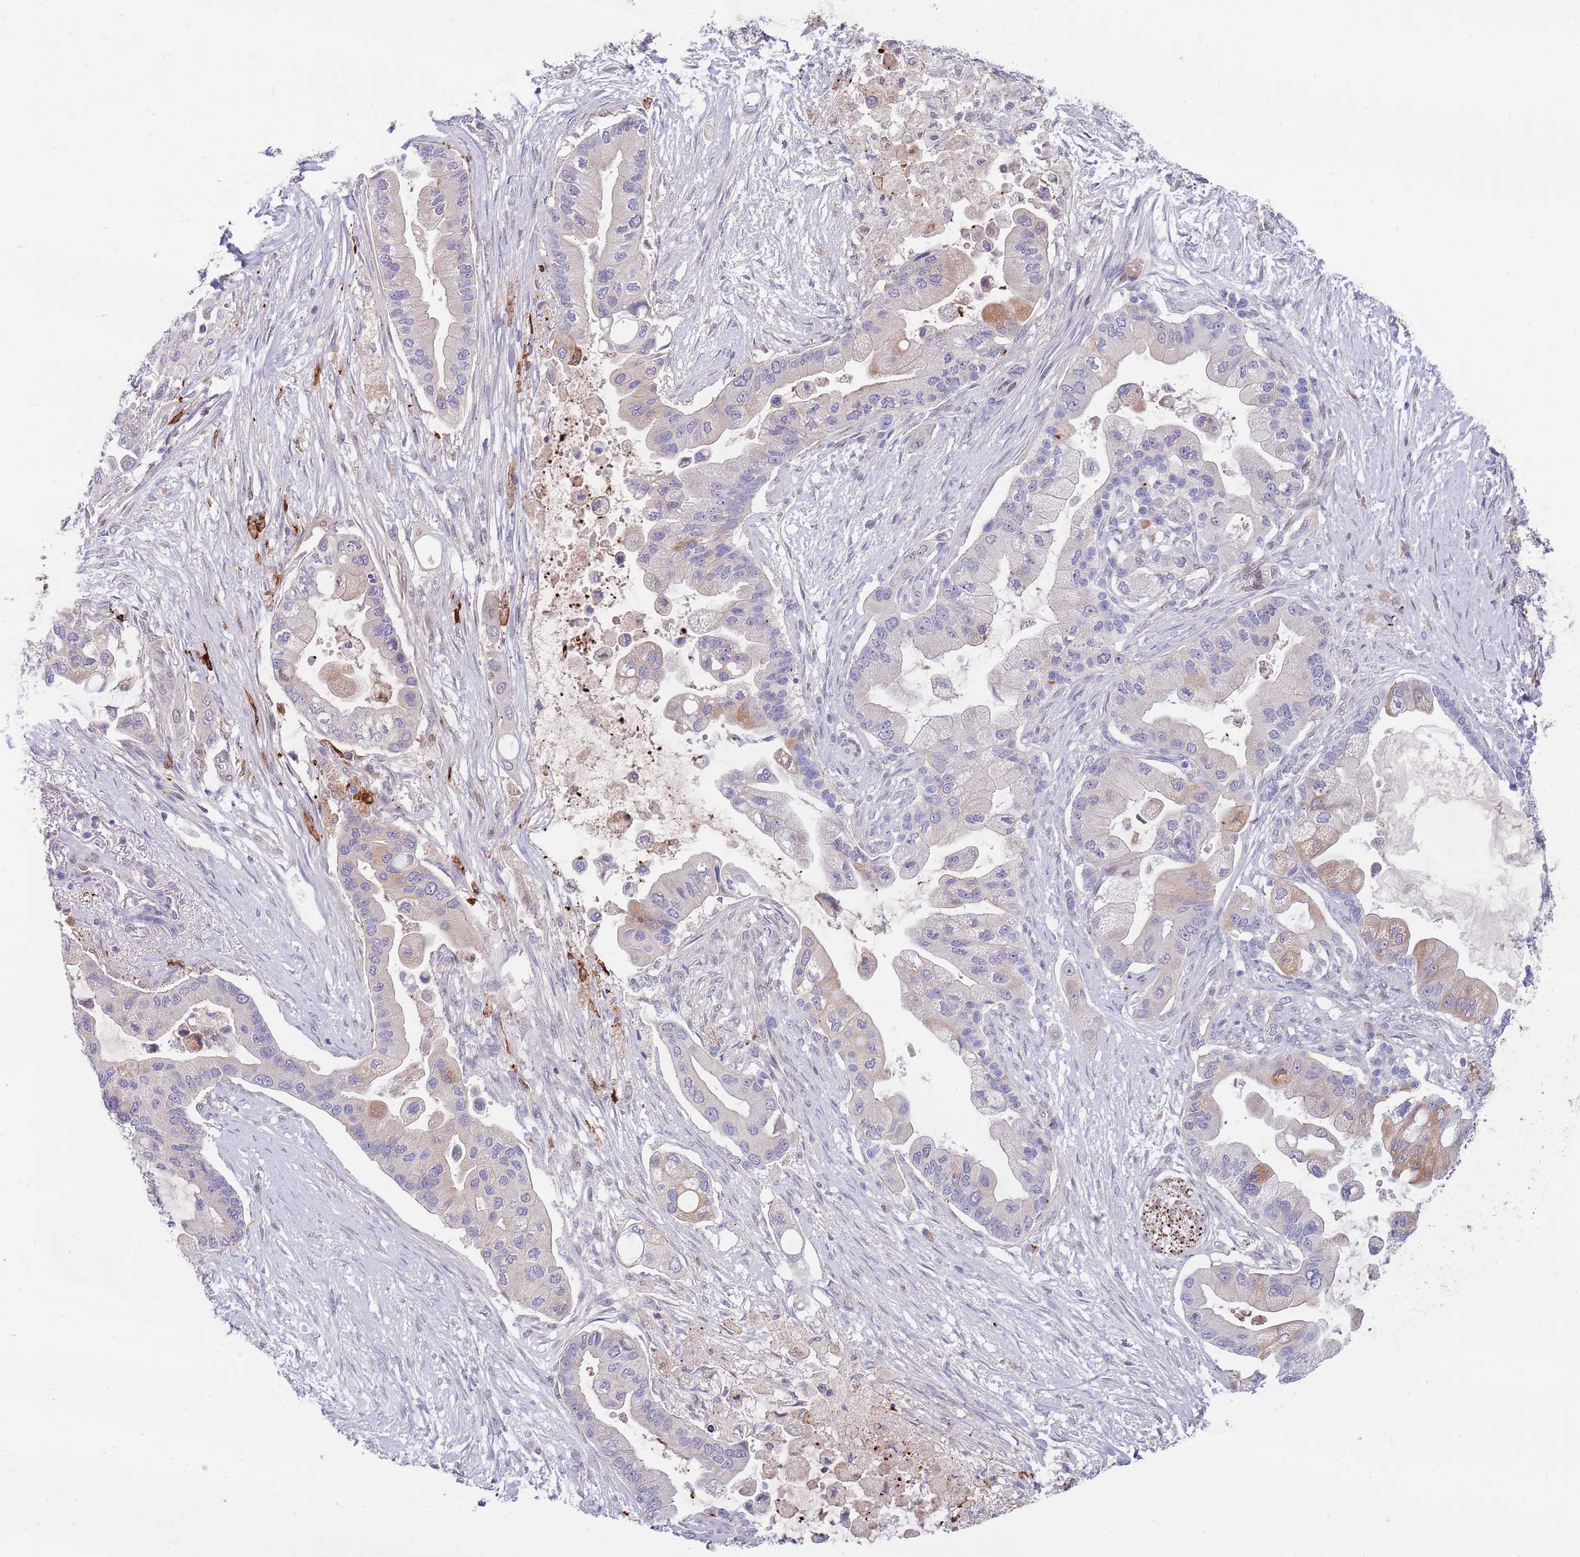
{"staining": {"intensity": "weak", "quantity": "<25%", "location": "cytoplasmic/membranous"}, "tissue": "pancreatic cancer", "cell_type": "Tumor cells", "image_type": "cancer", "snomed": [{"axis": "morphology", "description": "Adenocarcinoma, NOS"}, {"axis": "topography", "description": "Pancreas"}], "caption": "Adenocarcinoma (pancreatic) stained for a protein using IHC displays no staining tumor cells.", "gene": "NLRP6", "patient": {"sex": "male", "age": 57}}